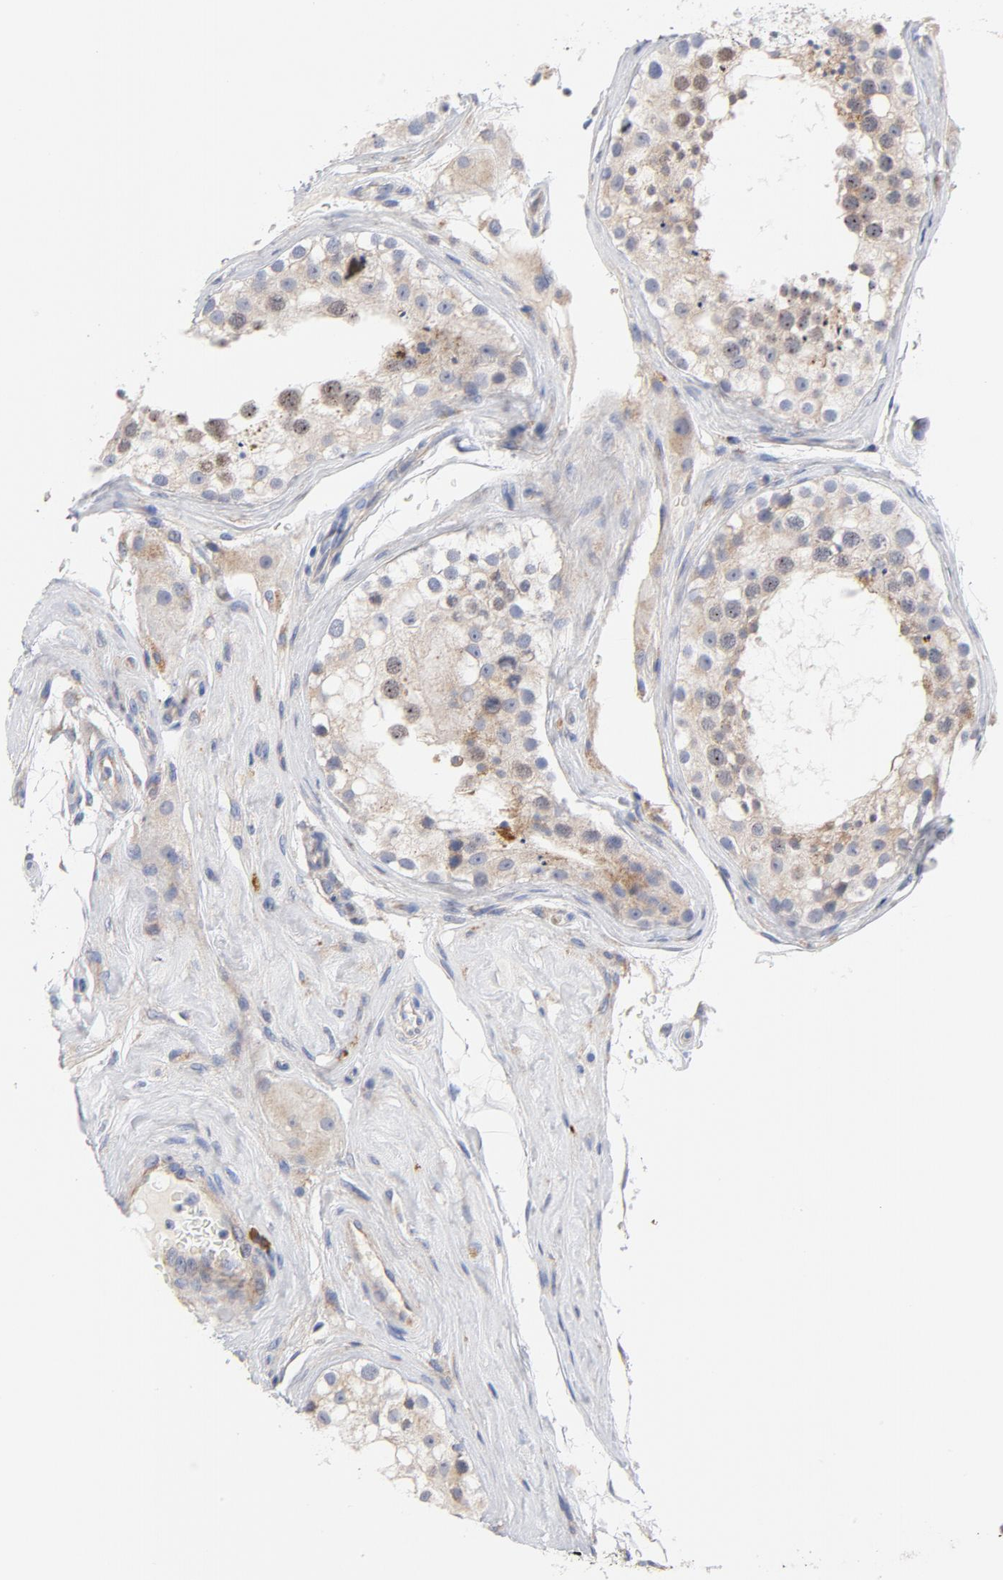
{"staining": {"intensity": "moderate", "quantity": "<25%", "location": "nuclear"}, "tissue": "testis", "cell_type": "Cells in seminiferous ducts", "image_type": "normal", "snomed": [{"axis": "morphology", "description": "Normal tissue, NOS"}, {"axis": "topography", "description": "Testis"}], "caption": "Moderate nuclear positivity for a protein is seen in approximately <25% of cells in seminiferous ducts of unremarkable testis using immunohistochemistry (IHC).", "gene": "RAPGEF3", "patient": {"sex": "male", "age": 68}}